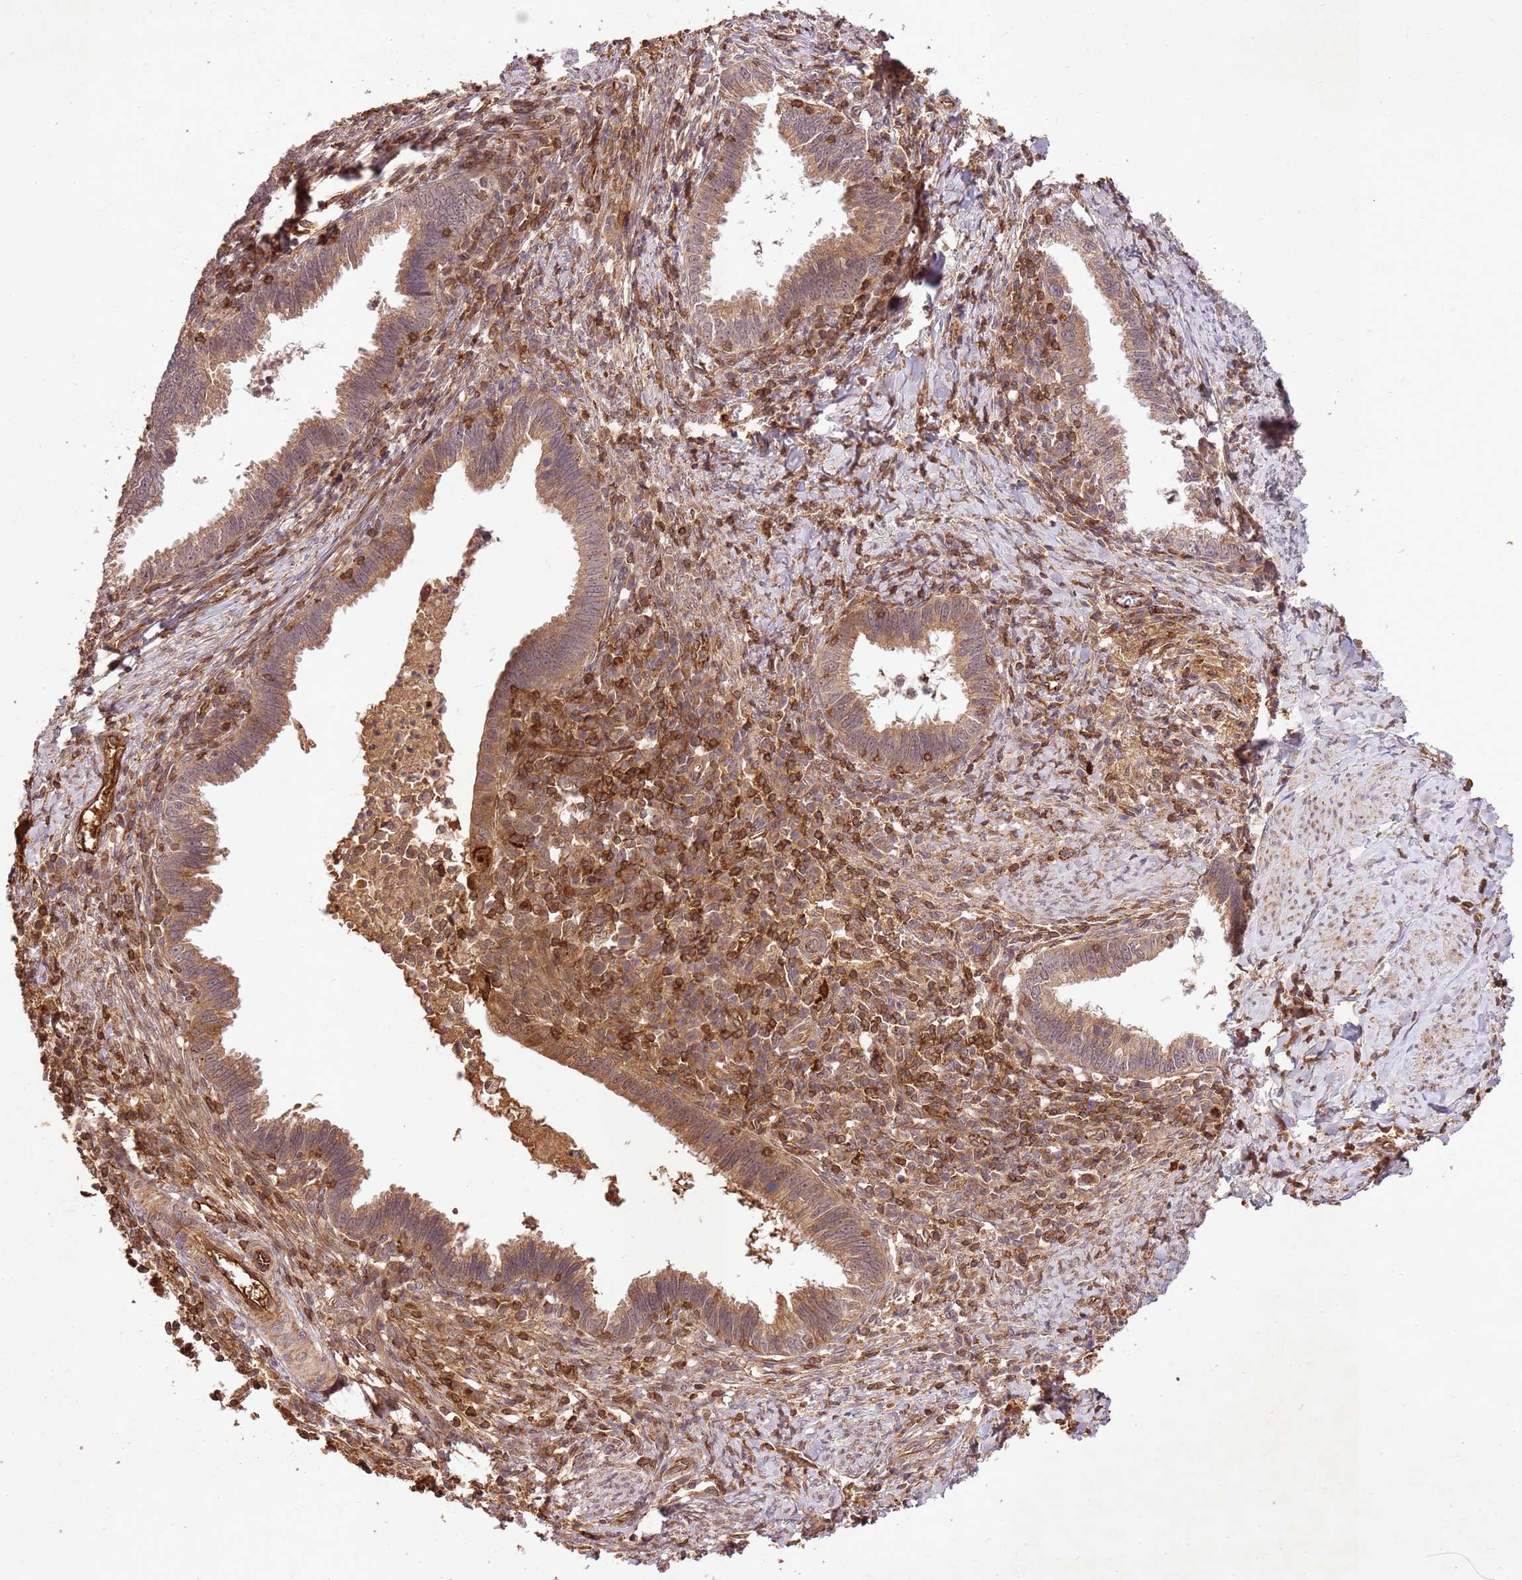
{"staining": {"intensity": "moderate", "quantity": ">75%", "location": "cytoplasmic/membranous"}, "tissue": "cervical cancer", "cell_type": "Tumor cells", "image_type": "cancer", "snomed": [{"axis": "morphology", "description": "Adenocarcinoma, NOS"}, {"axis": "topography", "description": "Cervix"}], "caption": "A brown stain labels moderate cytoplasmic/membranous positivity of a protein in cervical cancer (adenocarcinoma) tumor cells.", "gene": "KATNAL2", "patient": {"sex": "female", "age": 36}}